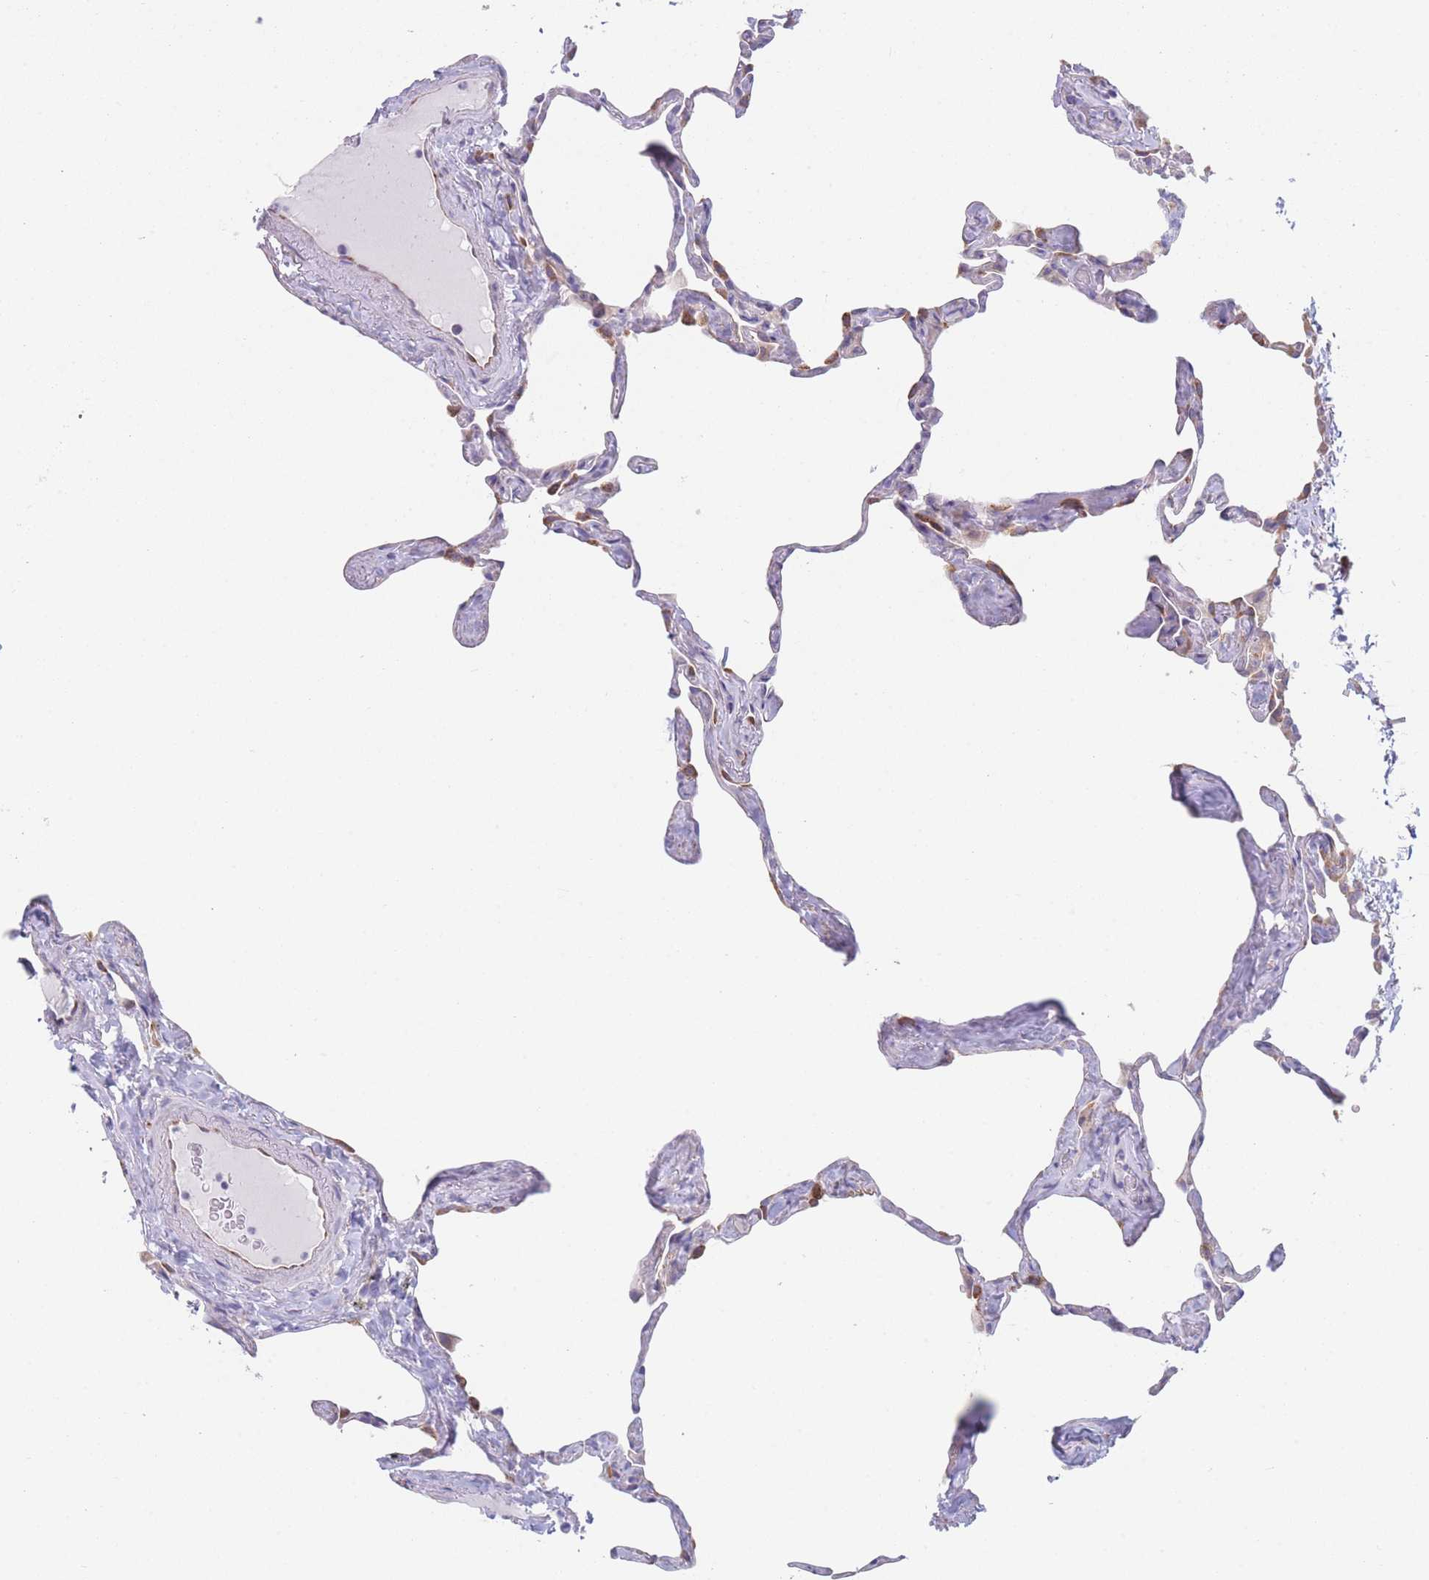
{"staining": {"intensity": "moderate", "quantity": "<25%", "location": "cytoplasmic/membranous"}, "tissue": "lung", "cell_type": "Alveolar cells", "image_type": "normal", "snomed": [{"axis": "morphology", "description": "Normal tissue, NOS"}, {"axis": "topography", "description": "Lung"}], "caption": "DAB immunohistochemical staining of benign human lung reveals moderate cytoplasmic/membranous protein expression in about <25% of alveolar cells.", "gene": "AK9", "patient": {"sex": "male", "age": 65}}